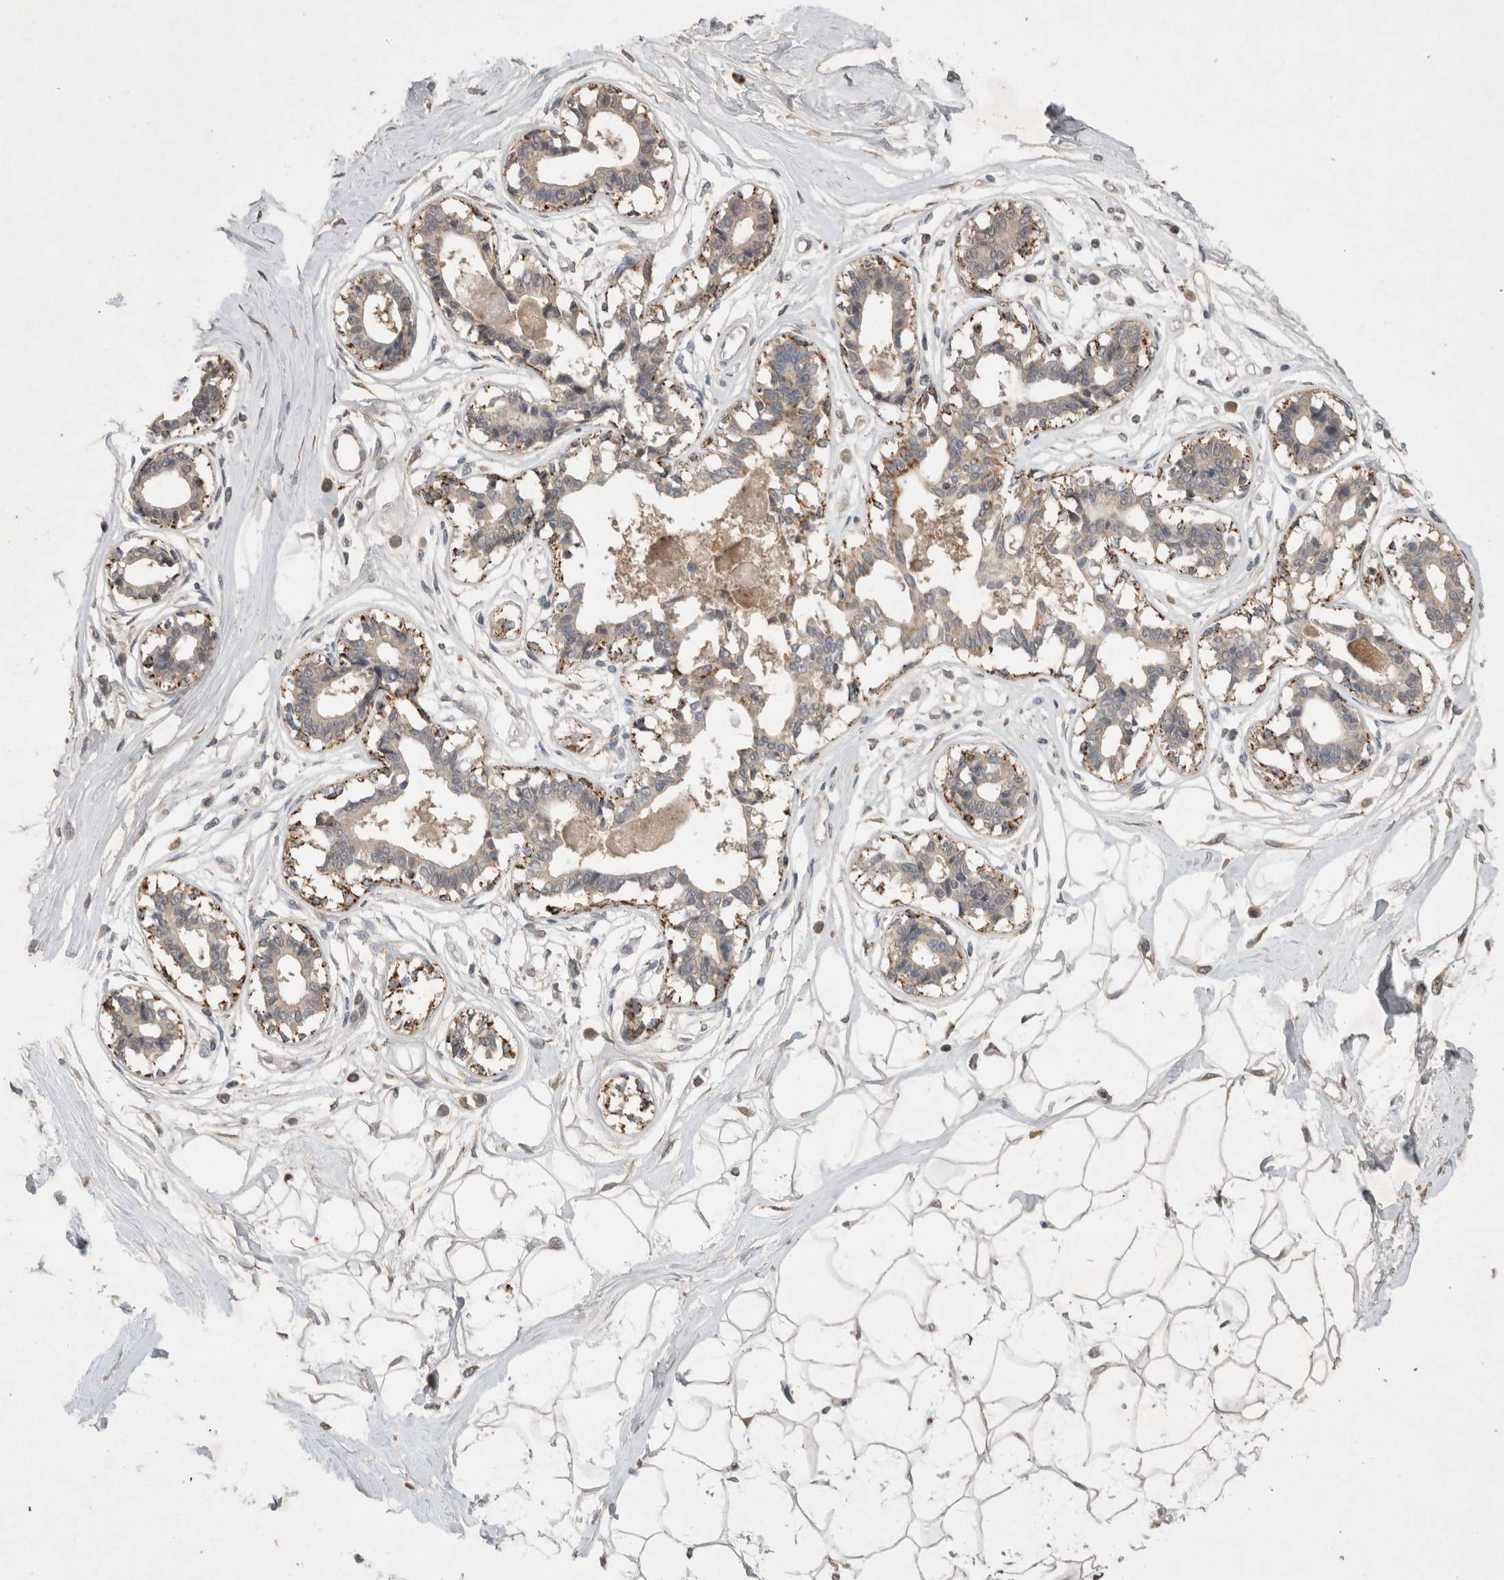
{"staining": {"intensity": "moderate", "quantity": ">75%", "location": "cytoplasmic/membranous"}, "tissue": "breast", "cell_type": "Adipocytes", "image_type": "normal", "snomed": [{"axis": "morphology", "description": "Normal tissue, NOS"}, {"axis": "topography", "description": "Breast"}], "caption": "A brown stain shows moderate cytoplasmic/membranous positivity of a protein in adipocytes of benign human breast.", "gene": "SERAC1", "patient": {"sex": "female", "age": 45}}